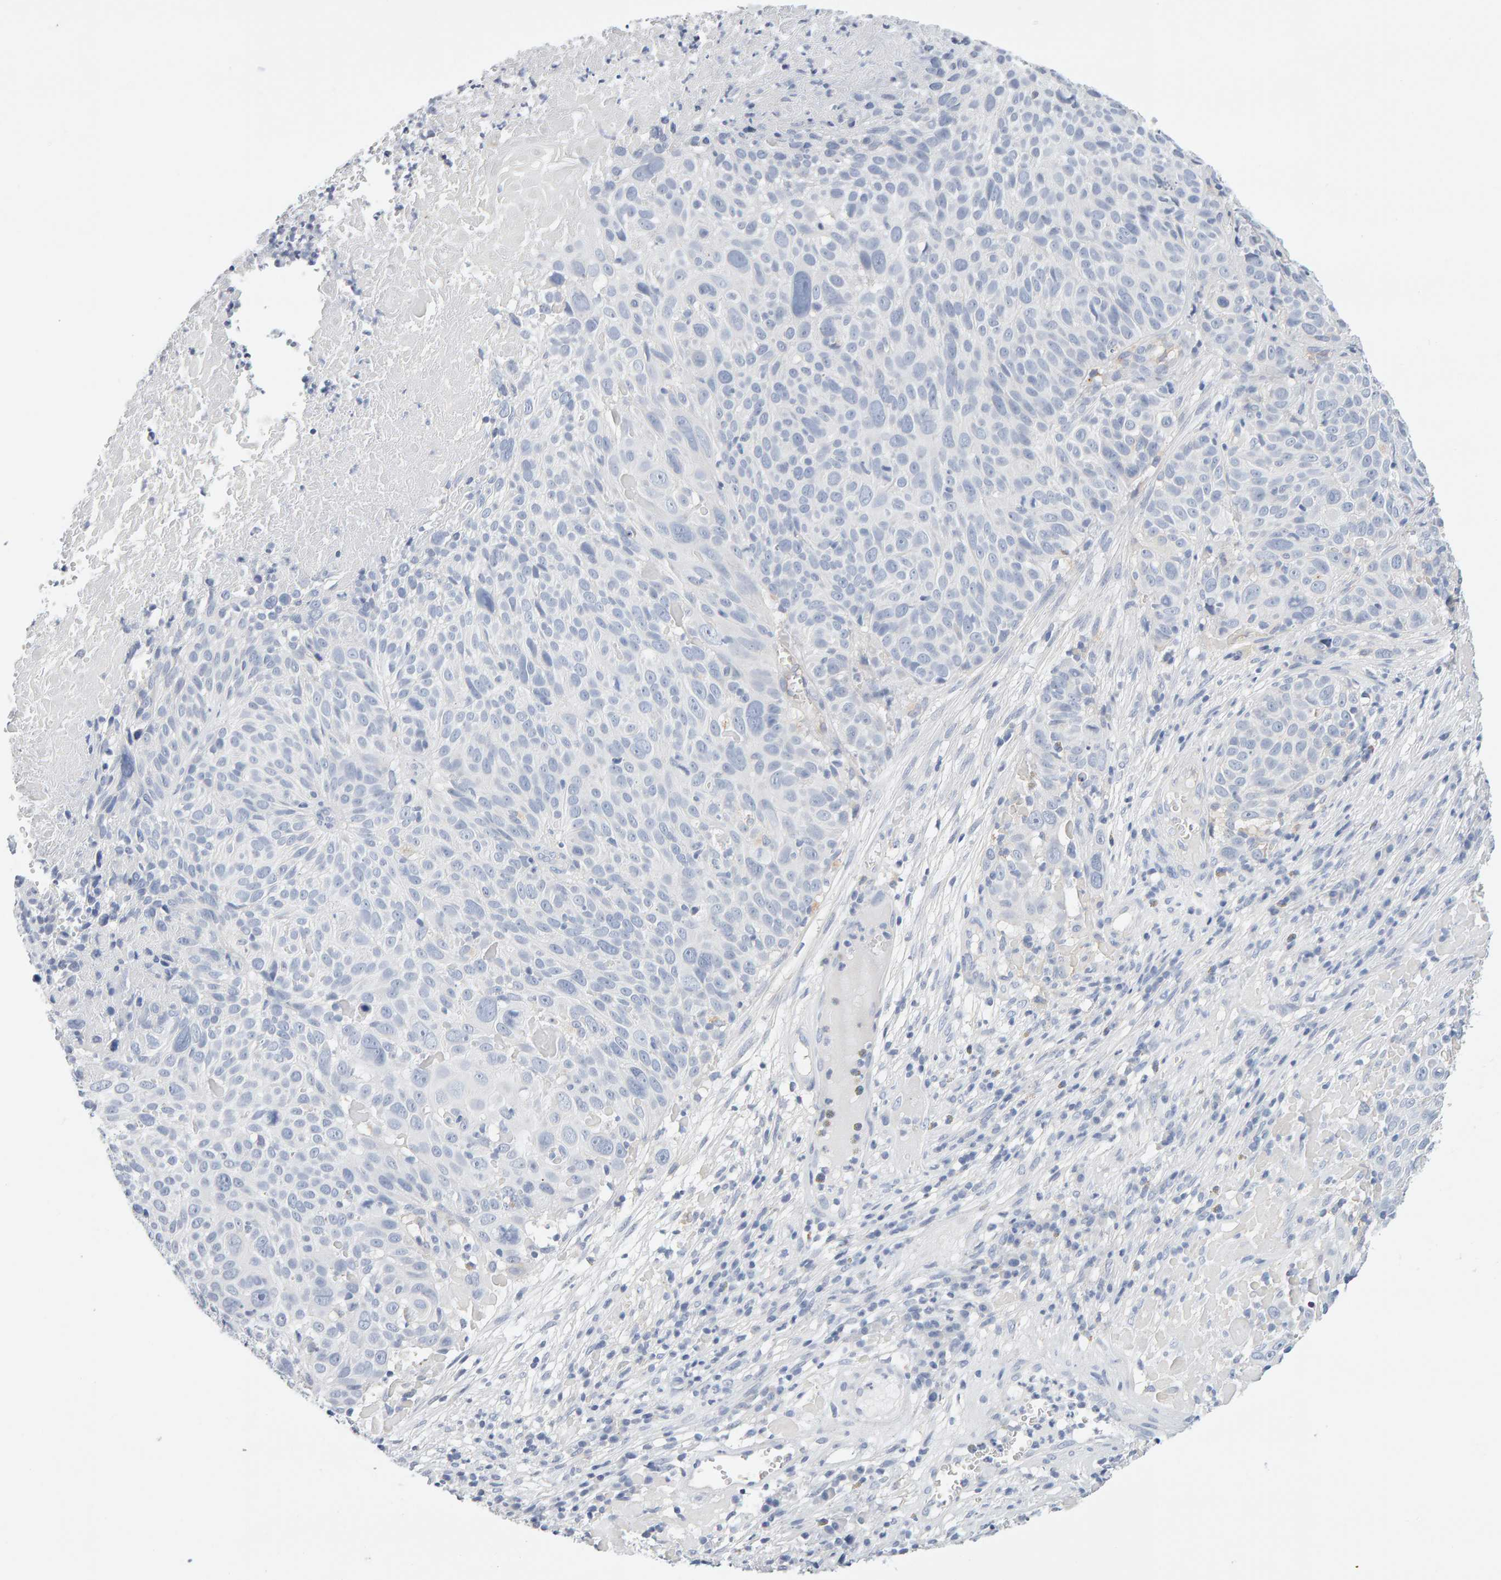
{"staining": {"intensity": "negative", "quantity": "none", "location": "none"}, "tissue": "cervical cancer", "cell_type": "Tumor cells", "image_type": "cancer", "snomed": [{"axis": "morphology", "description": "Squamous cell carcinoma, NOS"}, {"axis": "topography", "description": "Cervix"}], "caption": "Protein analysis of squamous cell carcinoma (cervical) shows no significant staining in tumor cells.", "gene": "METRNL", "patient": {"sex": "female", "age": 74}}